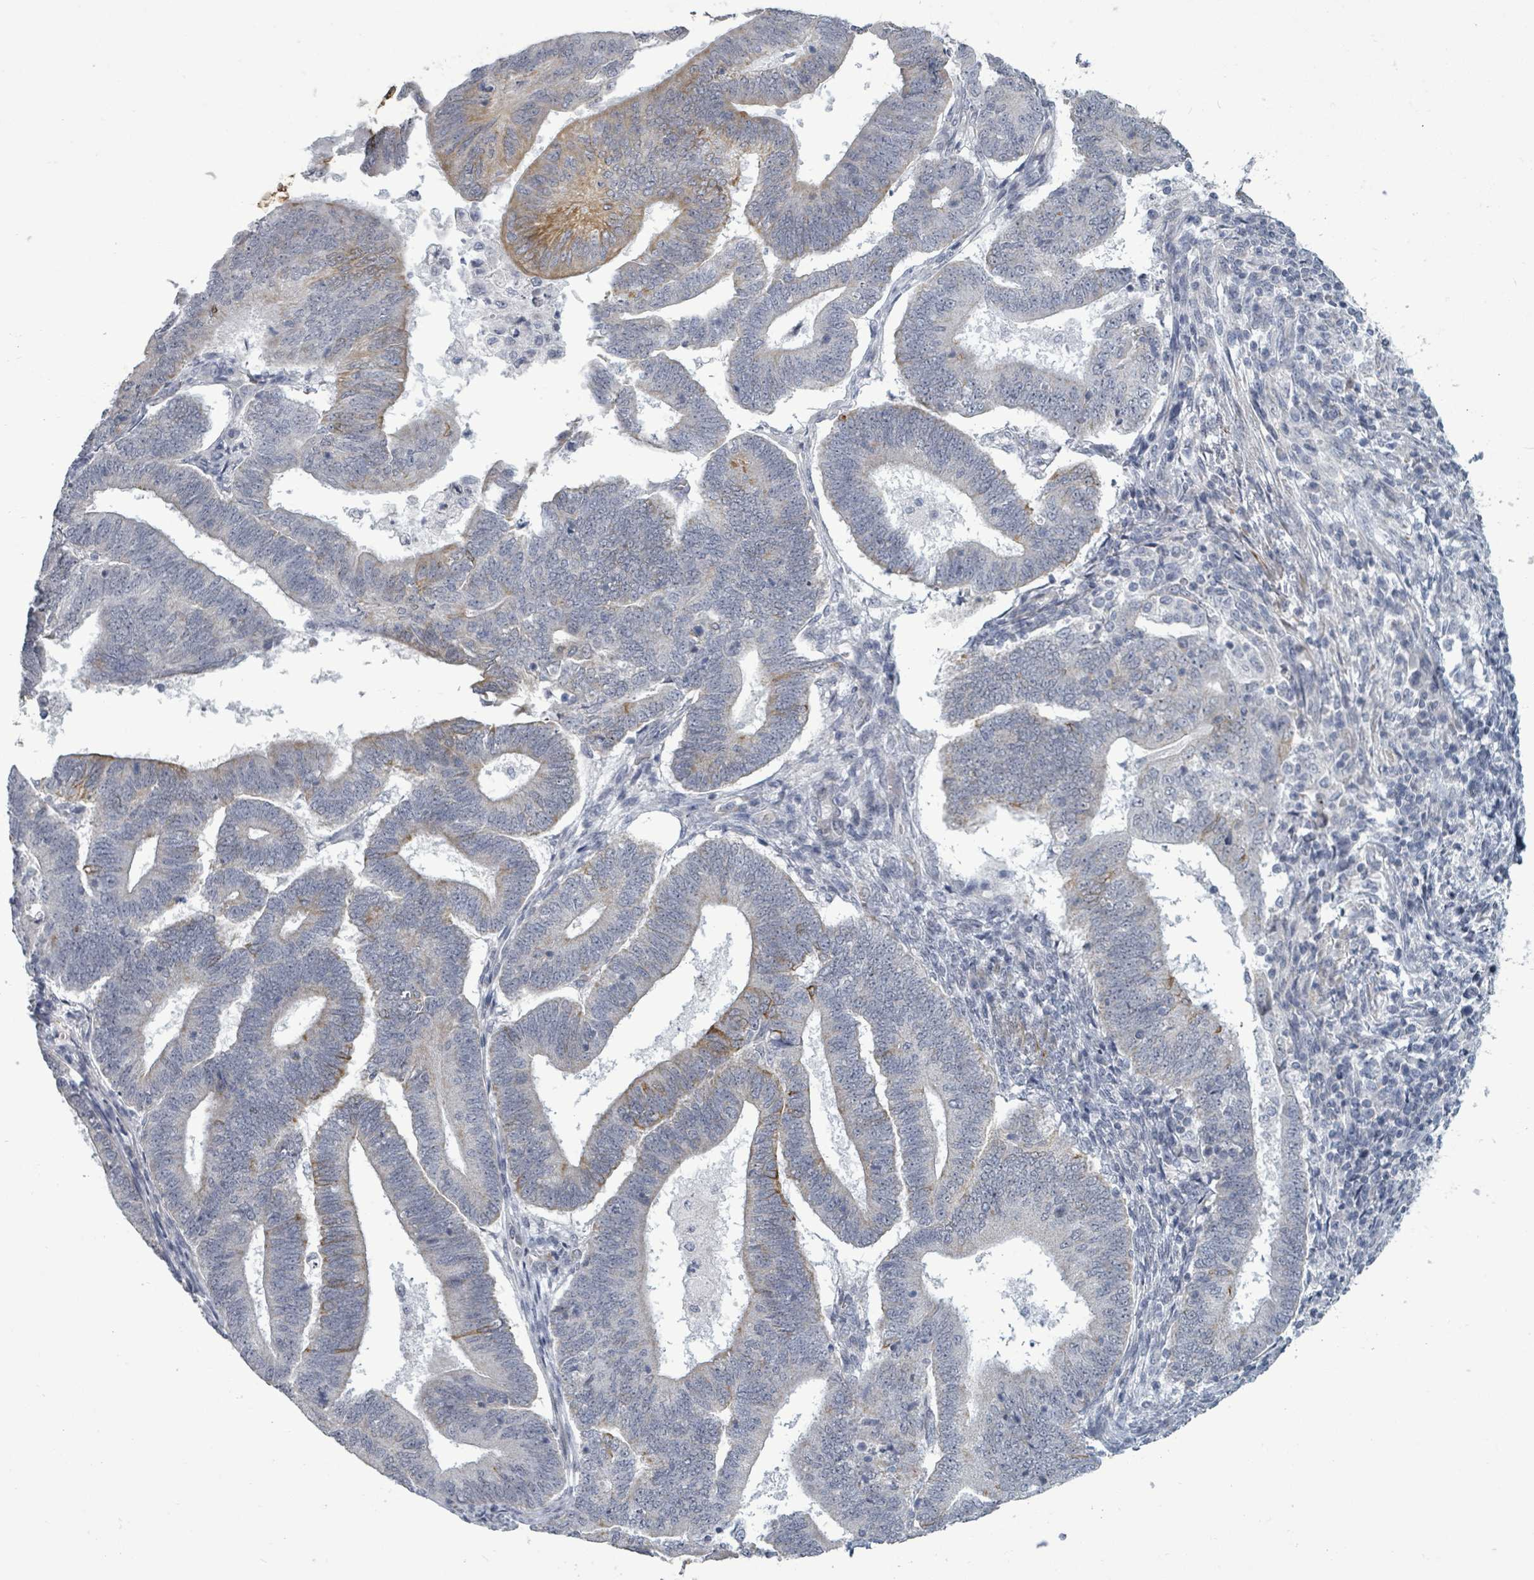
{"staining": {"intensity": "moderate", "quantity": "<25%", "location": "cytoplasmic/membranous"}, "tissue": "endometrial cancer", "cell_type": "Tumor cells", "image_type": "cancer", "snomed": [{"axis": "morphology", "description": "Adenocarcinoma, NOS"}, {"axis": "topography", "description": "Endometrium"}], "caption": "Immunohistochemistry (IHC) micrograph of neoplastic tissue: human endometrial cancer stained using IHC reveals low levels of moderate protein expression localized specifically in the cytoplasmic/membranous of tumor cells, appearing as a cytoplasmic/membranous brown color.", "gene": "PTPN20", "patient": {"sex": "female", "age": 70}}